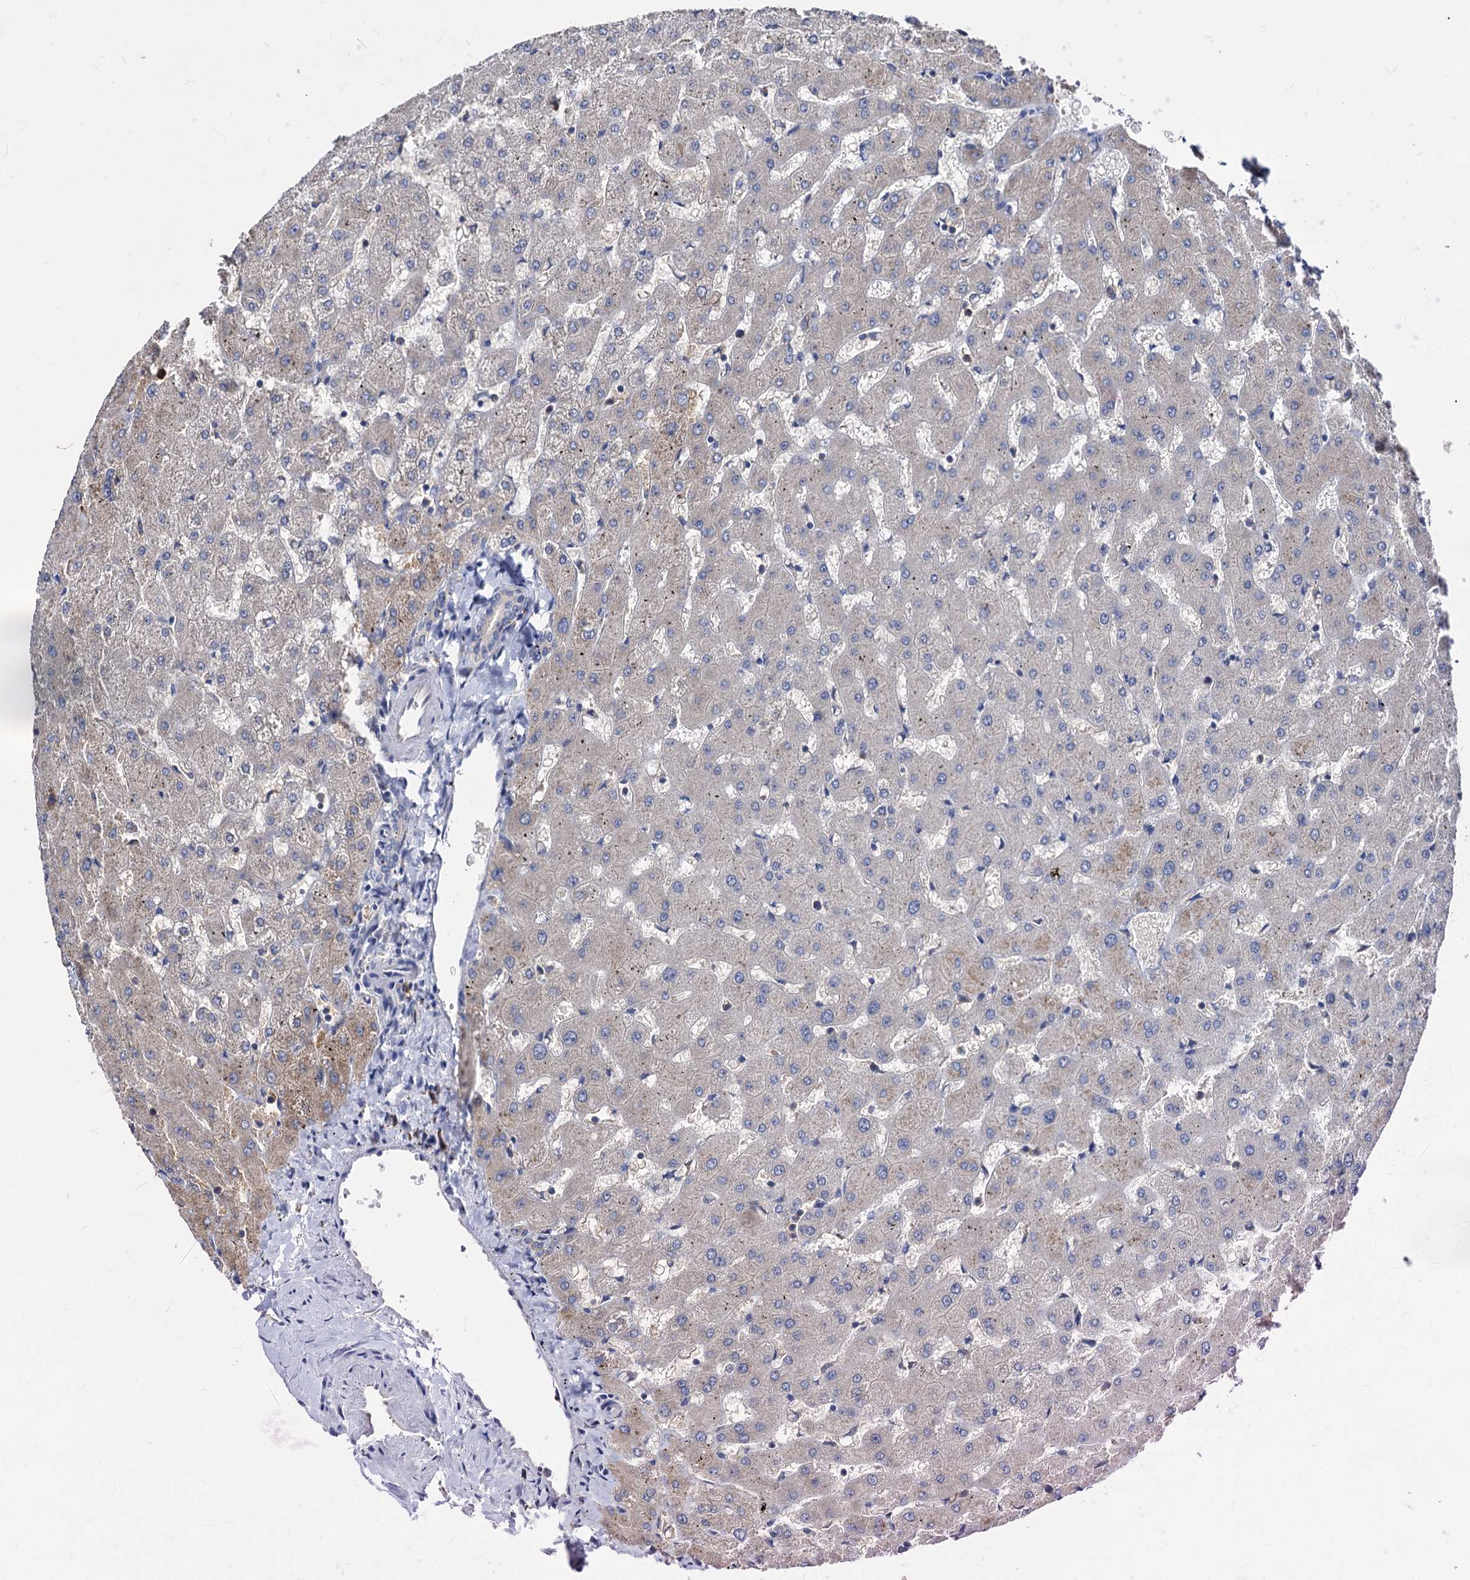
{"staining": {"intensity": "weak", "quantity": ">75%", "location": "none"}, "tissue": "liver", "cell_type": "Cholangiocytes", "image_type": "normal", "snomed": [{"axis": "morphology", "description": "Normal tissue, NOS"}, {"axis": "topography", "description": "Liver"}], "caption": "IHC image of benign liver: human liver stained using immunohistochemistry (IHC) reveals low levels of weak protein expression localized specifically in the None of cholangiocytes, appearing as a None brown color.", "gene": "NME1", "patient": {"sex": "female", "age": 63}}